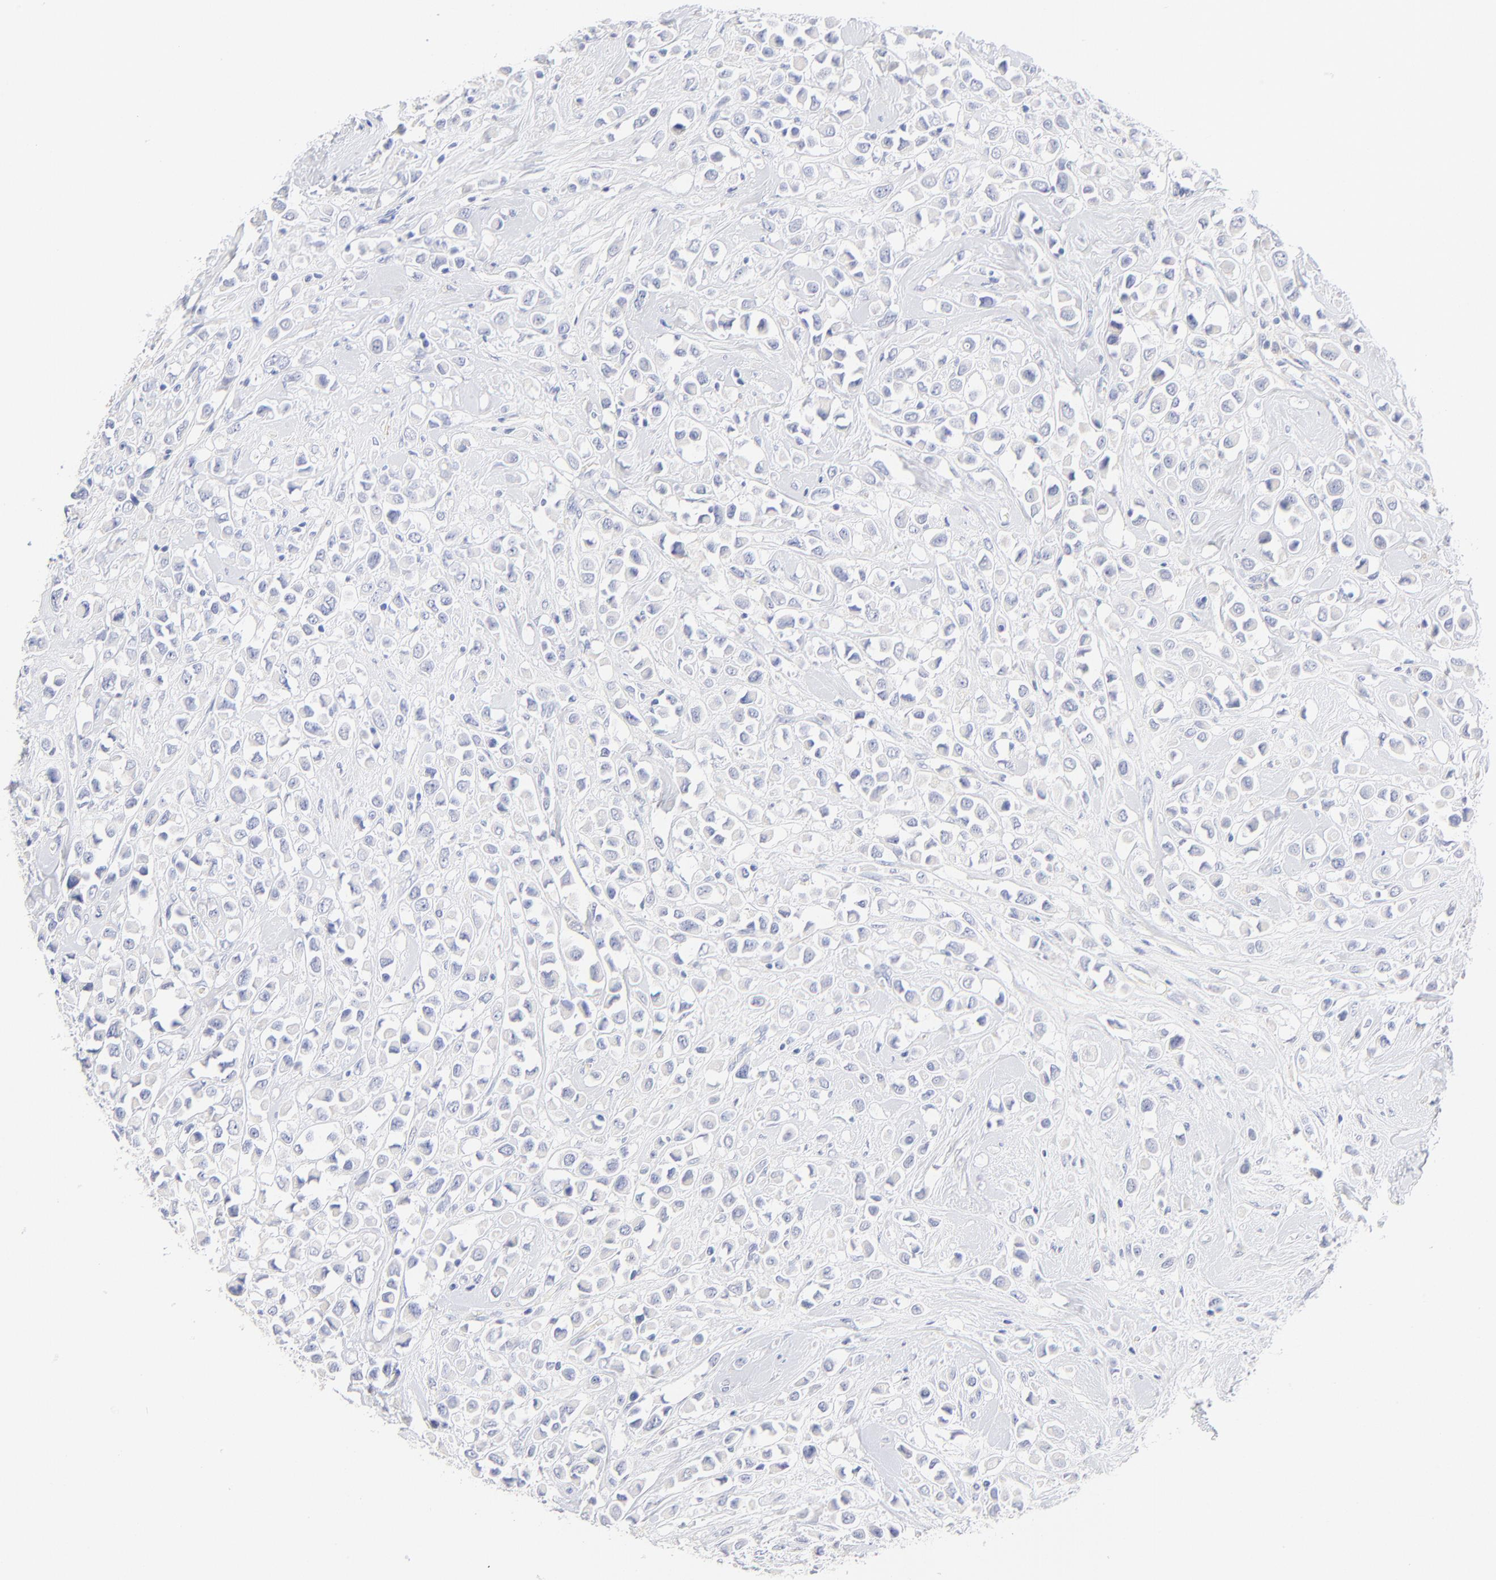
{"staining": {"intensity": "negative", "quantity": "none", "location": "none"}, "tissue": "breast cancer", "cell_type": "Tumor cells", "image_type": "cancer", "snomed": [{"axis": "morphology", "description": "Duct carcinoma"}, {"axis": "topography", "description": "Breast"}], "caption": "An immunohistochemistry (IHC) image of breast cancer (intraductal carcinoma) is shown. There is no staining in tumor cells of breast cancer (intraductal carcinoma).", "gene": "SULT4A1", "patient": {"sex": "female", "age": 61}}